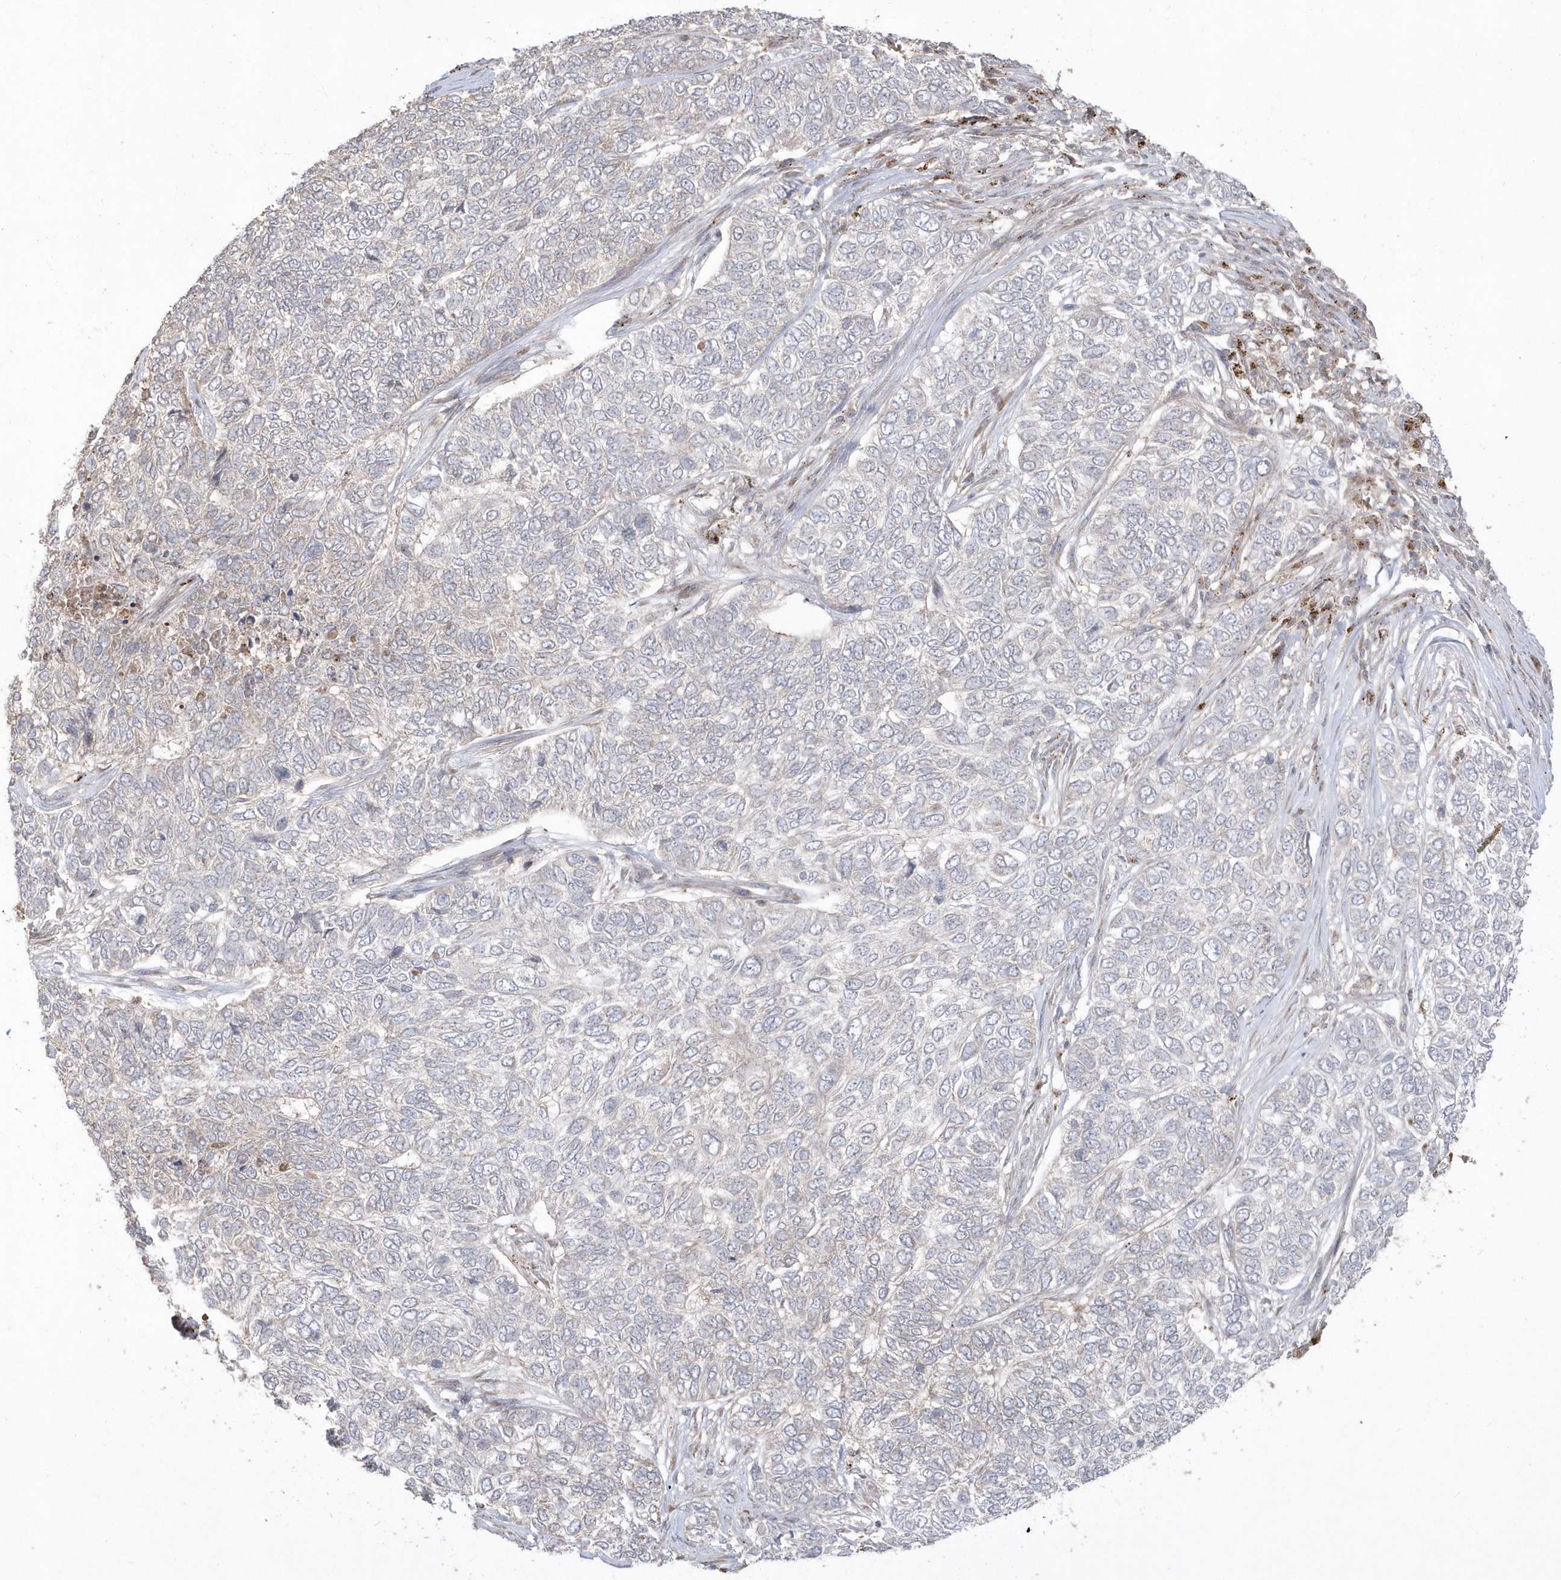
{"staining": {"intensity": "negative", "quantity": "none", "location": "none"}, "tissue": "skin cancer", "cell_type": "Tumor cells", "image_type": "cancer", "snomed": [{"axis": "morphology", "description": "Basal cell carcinoma"}, {"axis": "topography", "description": "Skin"}], "caption": "Immunohistochemistry of skin cancer shows no expression in tumor cells.", "gene": "GEMIN6", "patient": {"sex": "female", "age": 65}}